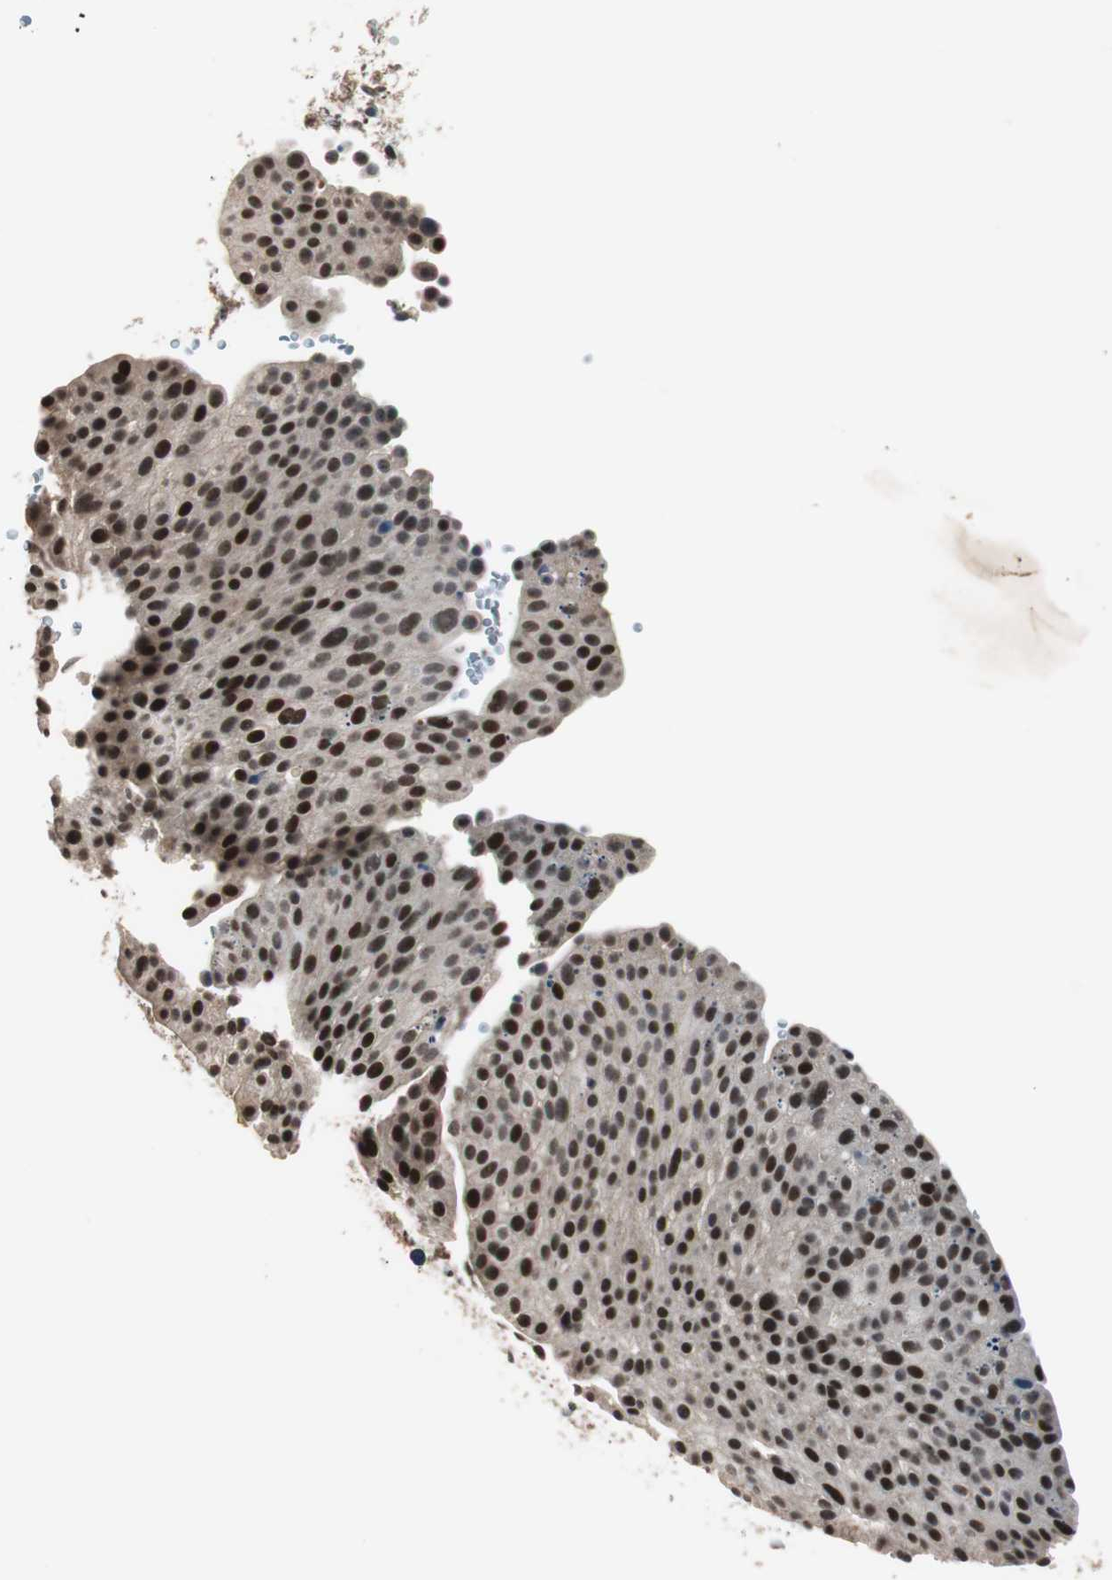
{"staining": {"intensity": "strong", "quantity": ">75%", "location": "nuclear"}, "tissue": "urothelial cancer", "cell_type": "Tumor cells", "image_type": "cancer", "snomed": [{"axis": "morphology", "description": "Urothelial carcinoma, Low grade"}, {"axis": "topography", "description": "Smooth muscle"}, {"axis": "topography", "description": "Urinary bladder"}], "caption": "The histopathology image displays immunohistochemical staining of low-grade urothelial carcinoma. There is strong nuclear staining is present in approximately >75% of tumor cells. (DAB (3,3'-diaminobenzidine) = brown stain, brightfield microscopy at high magnification).", "gene": "BOLA1", "patient": {"sex": "male", "age": 60}}